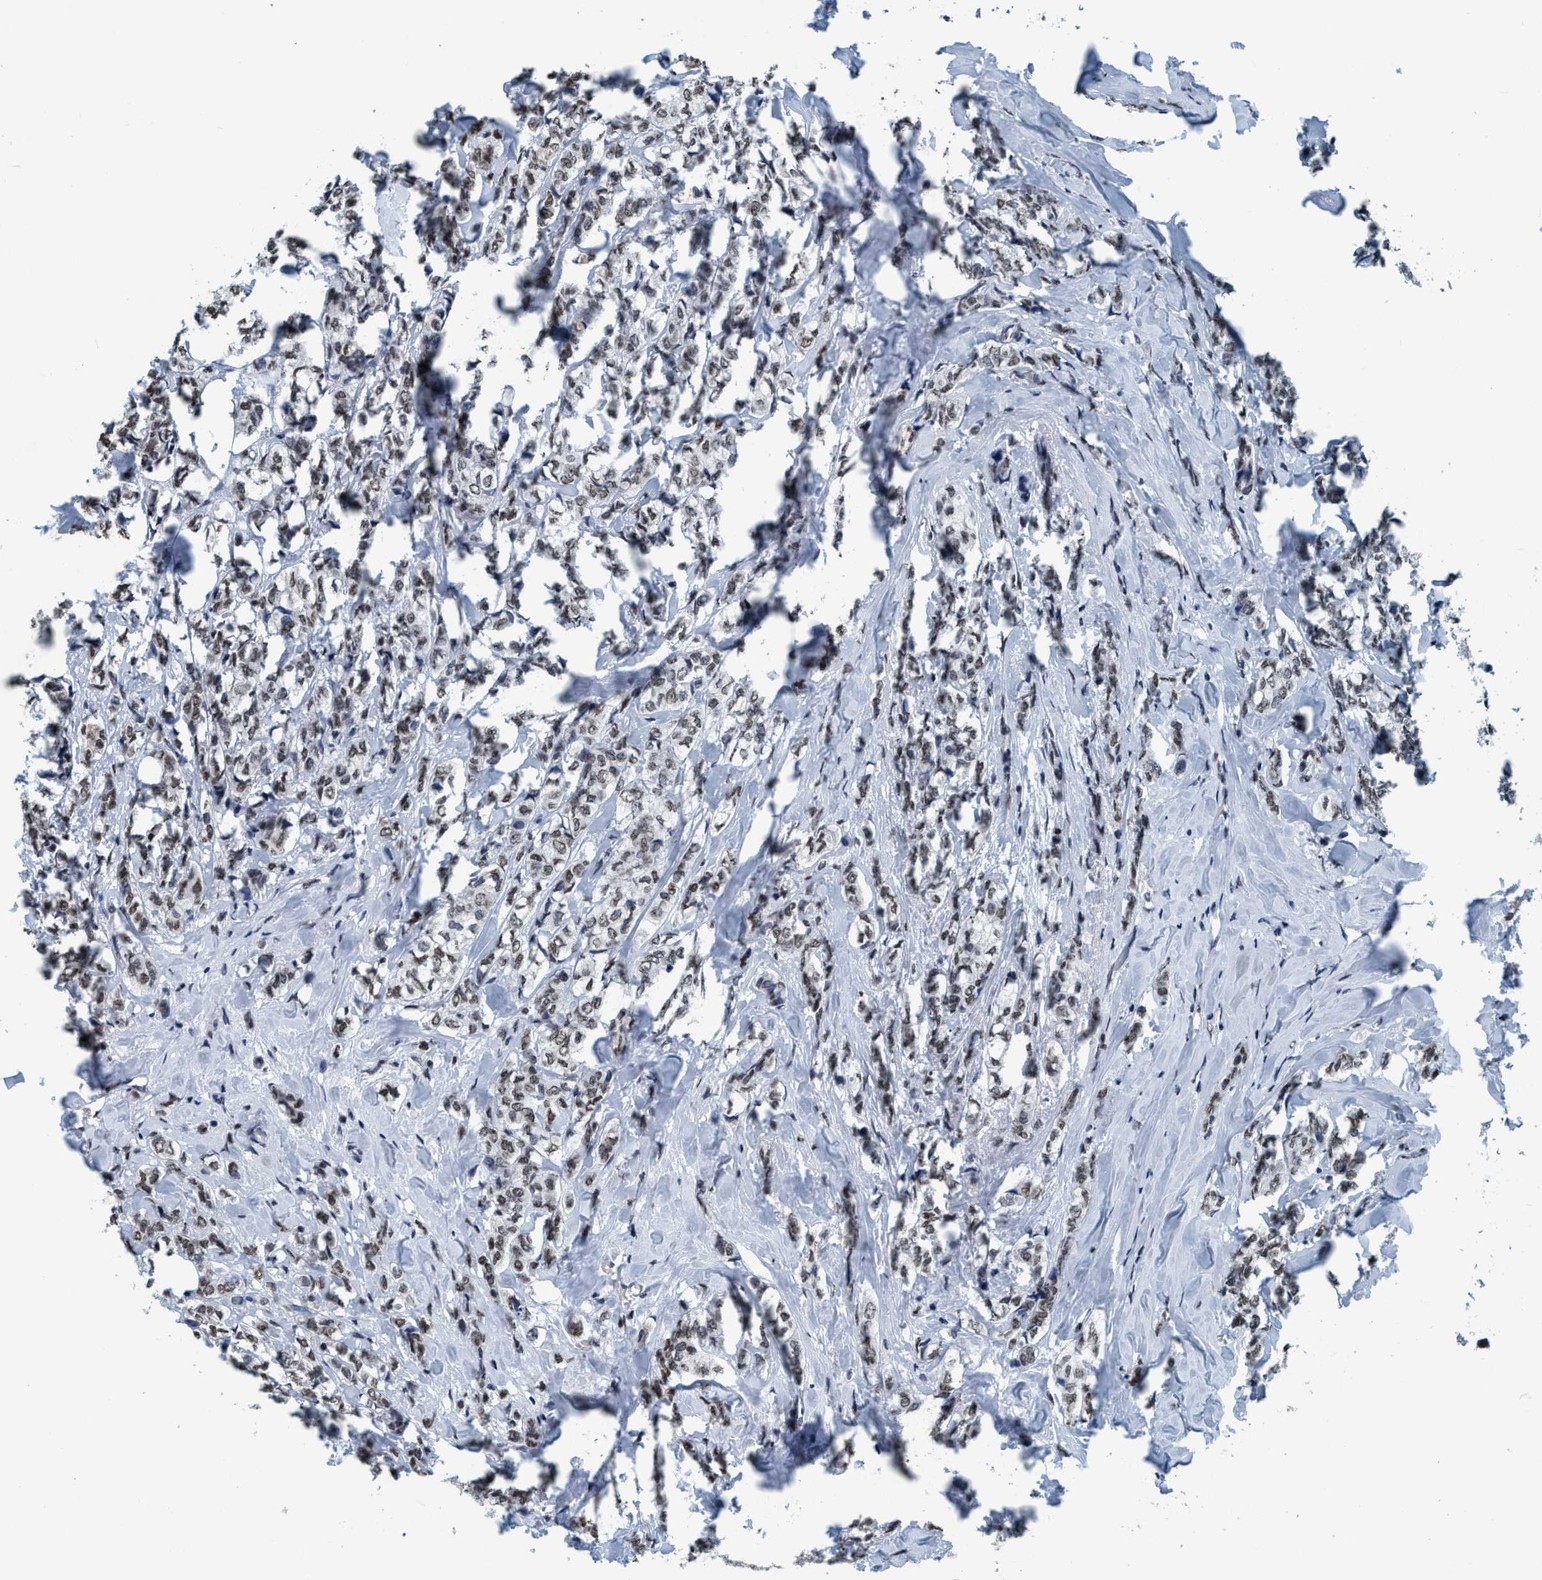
{"staining": {"intensity": "weak", "quantity": ">75%", "location": "nuclear"}, "tissue": "breast cancer", "cell_type": "Tumor cells", "image_type": "cancer", "snomed": [{"axis": "morphology", "description": "Lobular carcinoma"}, {"axis": "topography", "description": "Breast"}], "caption": "Tumor cells demonstrate low levels of weak nuclear positivity in approximately >75% of cells in human breast cancer (lobular carcinoma).", "gene": "CCNE2", "patient": {"sex": "female", "age": 60}}